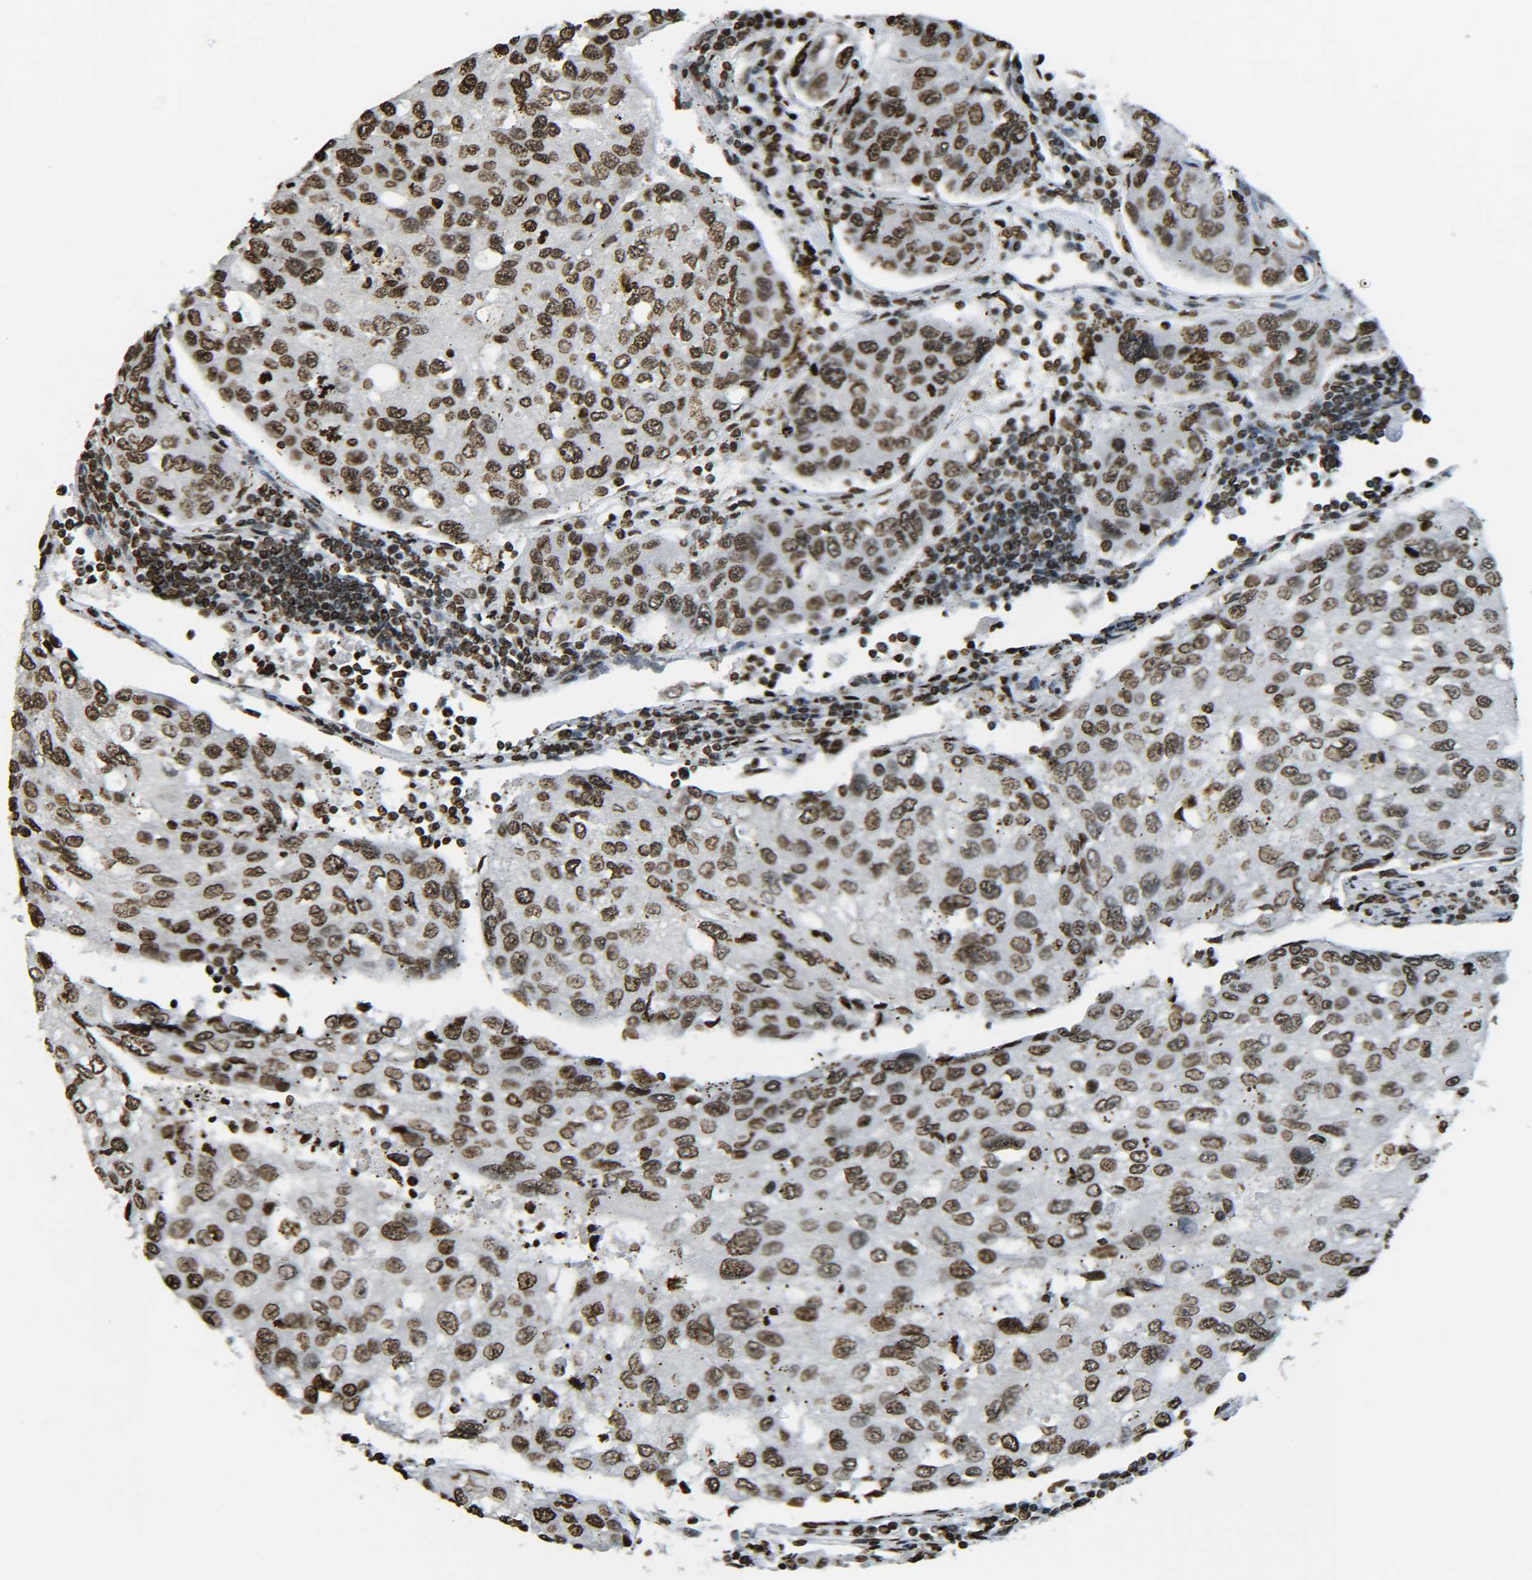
{"staining": {"intensity": "moderate", "quantity": ">75%", "location": "nuclear"}, "tissue": "urothelial cancer", "cell_type": "Tumor cells", "image_type": "cancer", "snomed": [{"axis": "morphology", "description": "Urothelial carcinoma, High grade"}, {"axis": "topography", "description": "Lymph node"}, {"axis": "topography", "description": "Urinary bladder"}], "caption": "IHC photomicrograph of neoplastic tissue: urothelial carcinoma (high-grade) stained using IHC displays medium levels of moderate protein expression localized specifically in the nuclear of tumor cells, appearing as a nuclear brown color.", "gene": "H4C16", "patient": {"sex": "male", "age": 51}}